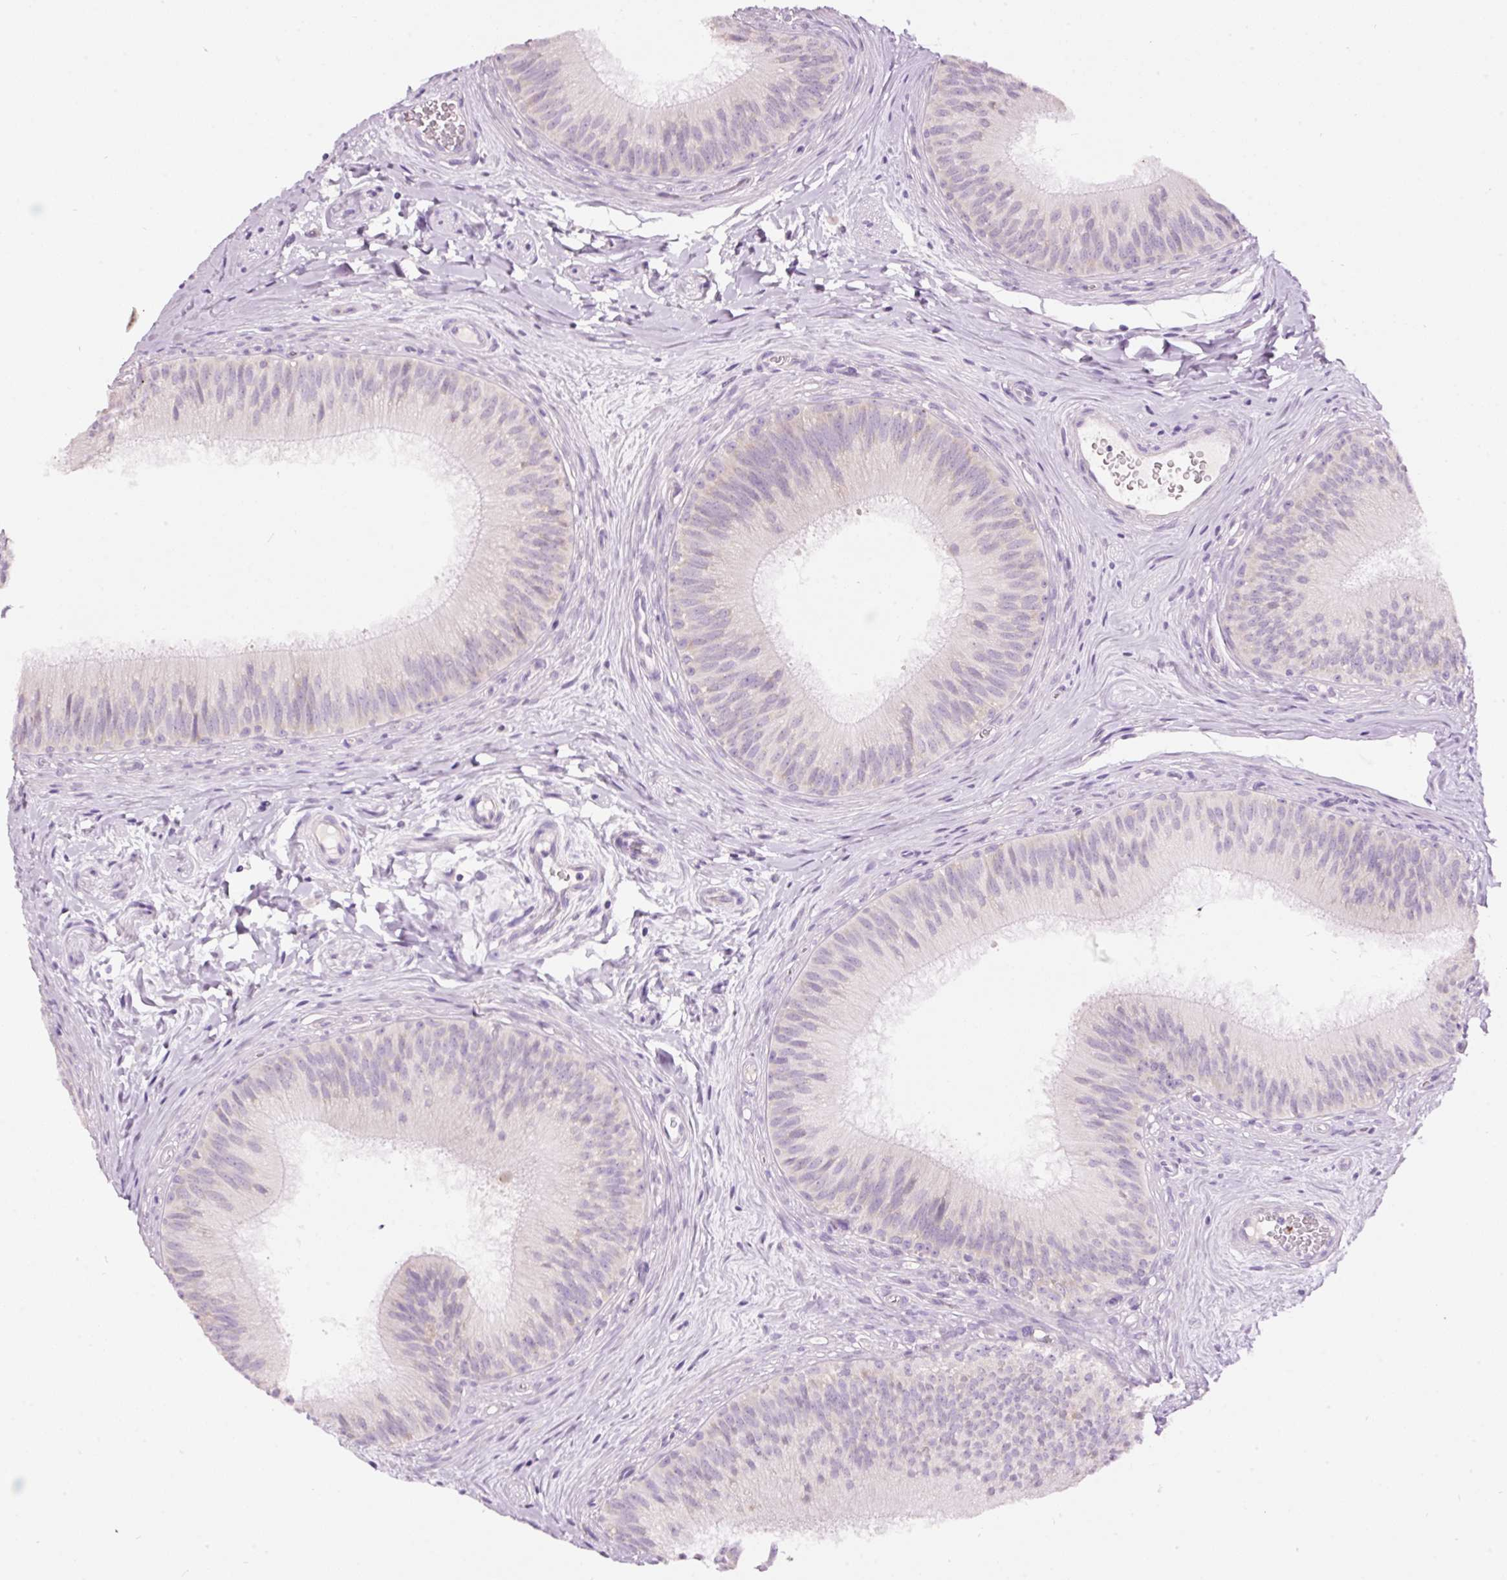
{"staining": {"intensity": "negative", "quantity": "none", "location": "none"}, "tissue": "epididymis", "cell_type": "Glandular cells", "image_type": "normal", "snomed": [{"axis": "morphology", "description": "Normal tissue, NOS"}, {"axis": "topography", "description": "Epididymis"}], "caption": "Immunohistochemistry (IHC) of unremarkable epididymis demonstrates no expression in glandular cells.", "gene": "RSPO2", "patient": {"sex": "male", "age": 24}}